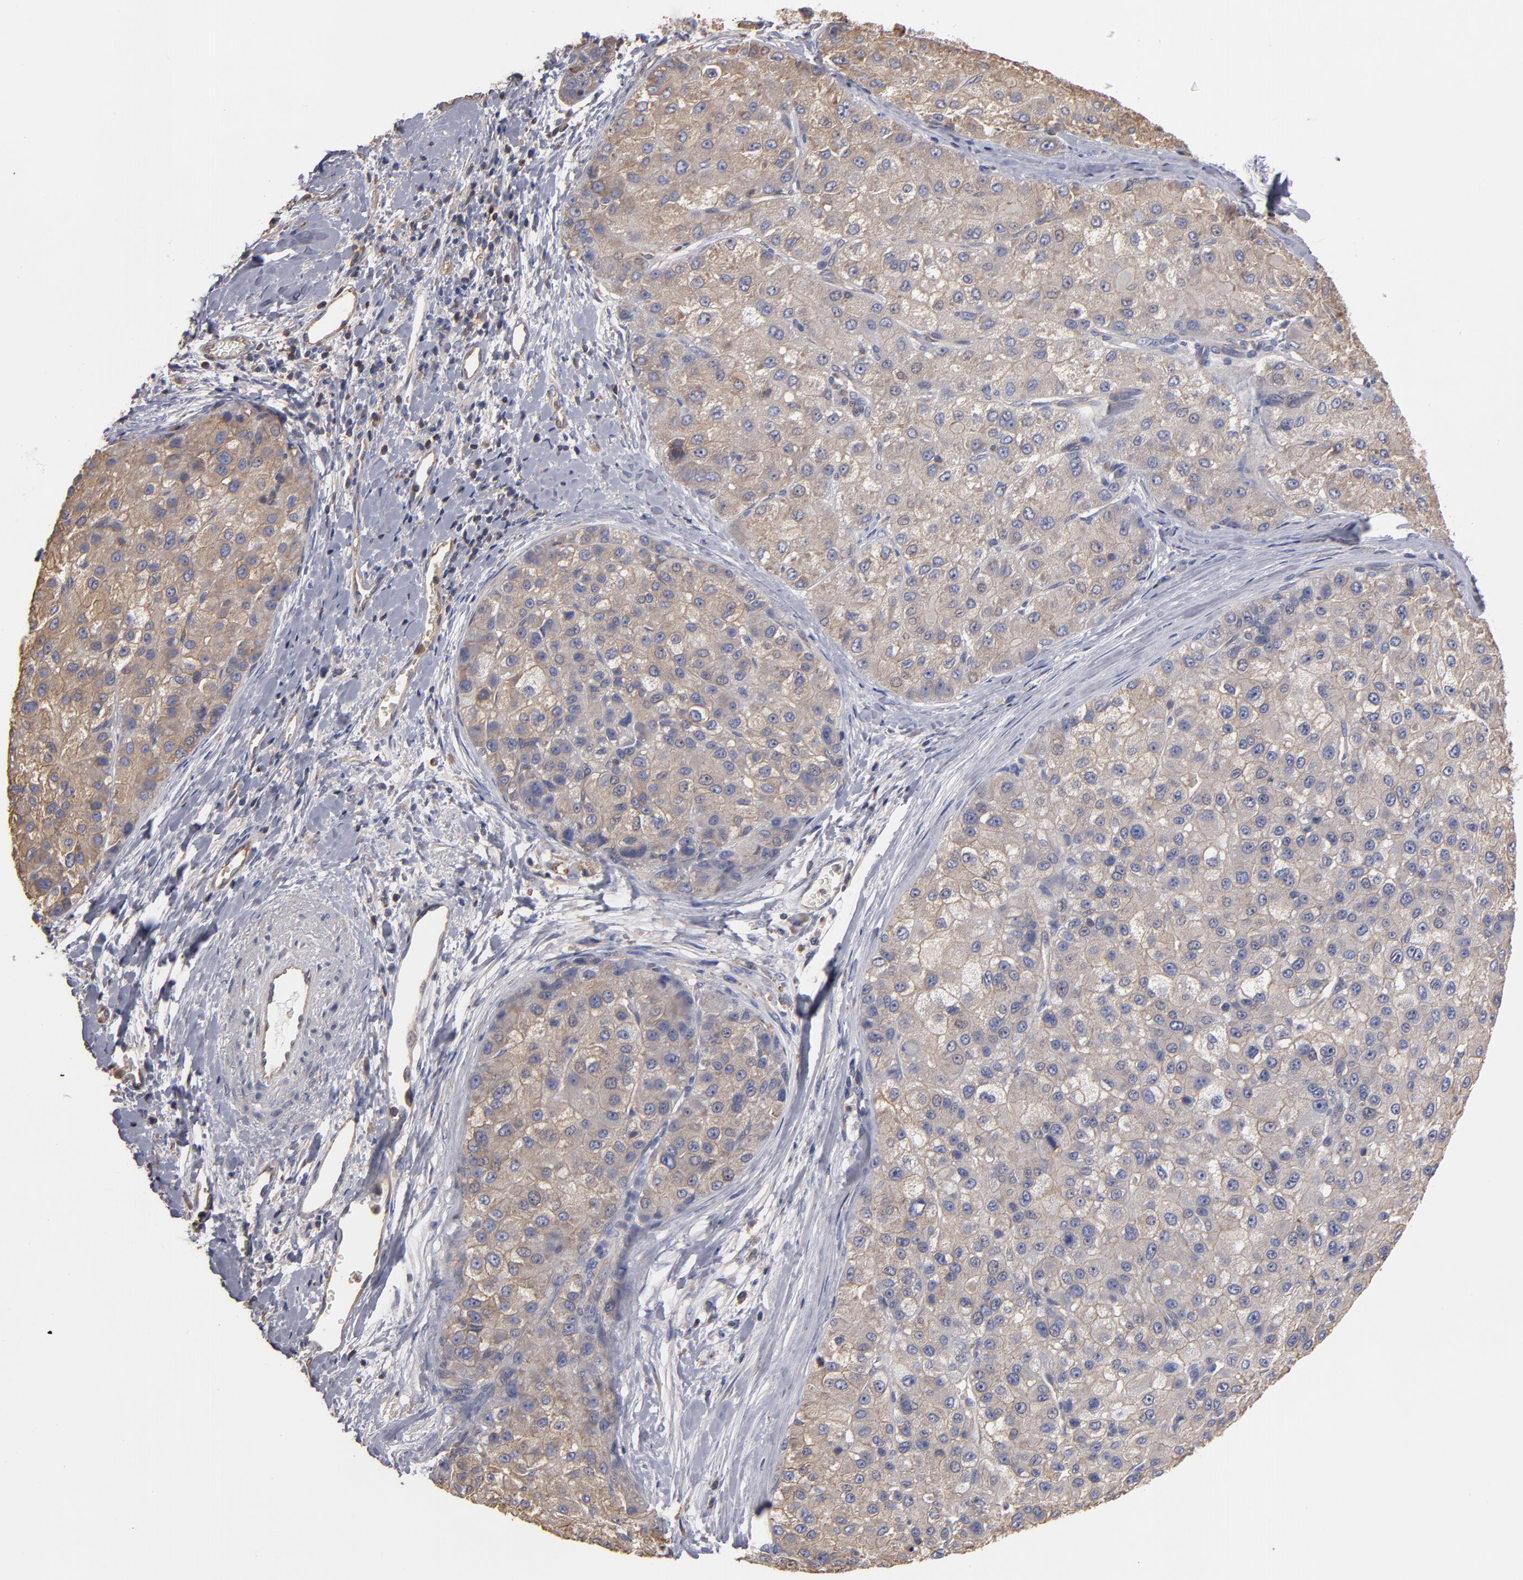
{"staining": {"intensity": "weak", "quantity": "25%-75%", "location": "cytoplasmic/membranous"}, "tissue": "liver cancer", "cell_type": "Tumor cells", "image_type": "cancer", "snomed": [{"axis": "morphology", "description": "Carcinoma, Hepatocellular, NOS"}, {"axis": "topography", "description": "Liver"}], "caption": "Protein expression analysis of human liver hepatocellular carcinoma reveals weak cytoplasmic/membranous positivity in approximately 25%-75% of tumor cells.", "gene": "ESYT2", "patient": {"sex": "male", "age": 80}}